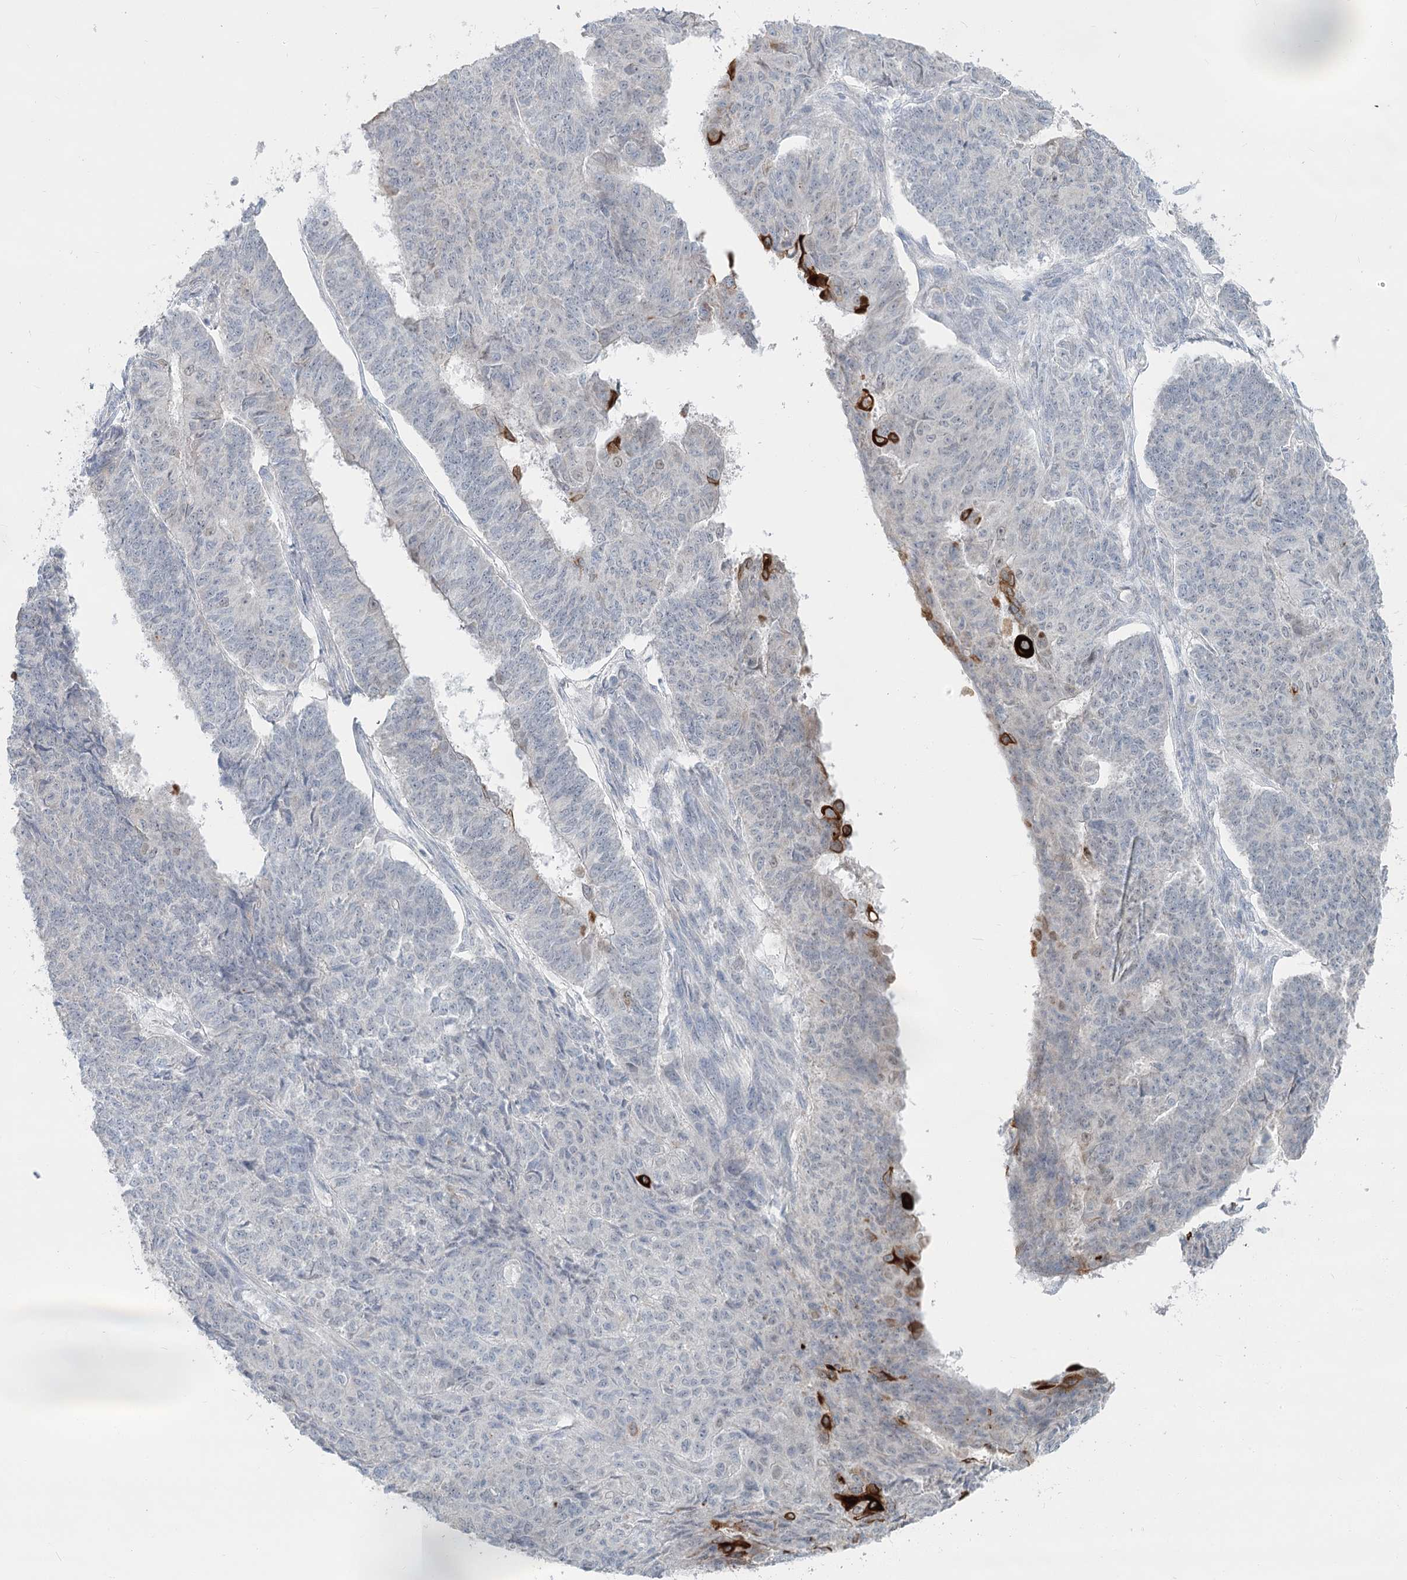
{"staining": {"intensity": "strong", "quantity": "<25%", "location": "cytoplasmic/membranous"}, "tissue": "endometrial cancer", "cell_type": "Tumor cells", "image_type": "cancer", "snomed": [{"axis": "morphology", "description": "Adenocarcinoma, NOS"}, {"axis": "topography", "description": "Endometrium"}], "caption": "Endometrial cancer (adenocarcinoma) stained with a brown dye reveals strong cytoplasmic/membranous positive positivity in approximately <25% of tumor cells.", "gene": "ABITRAM", "patient": {"sex": "female", "age": 32}}